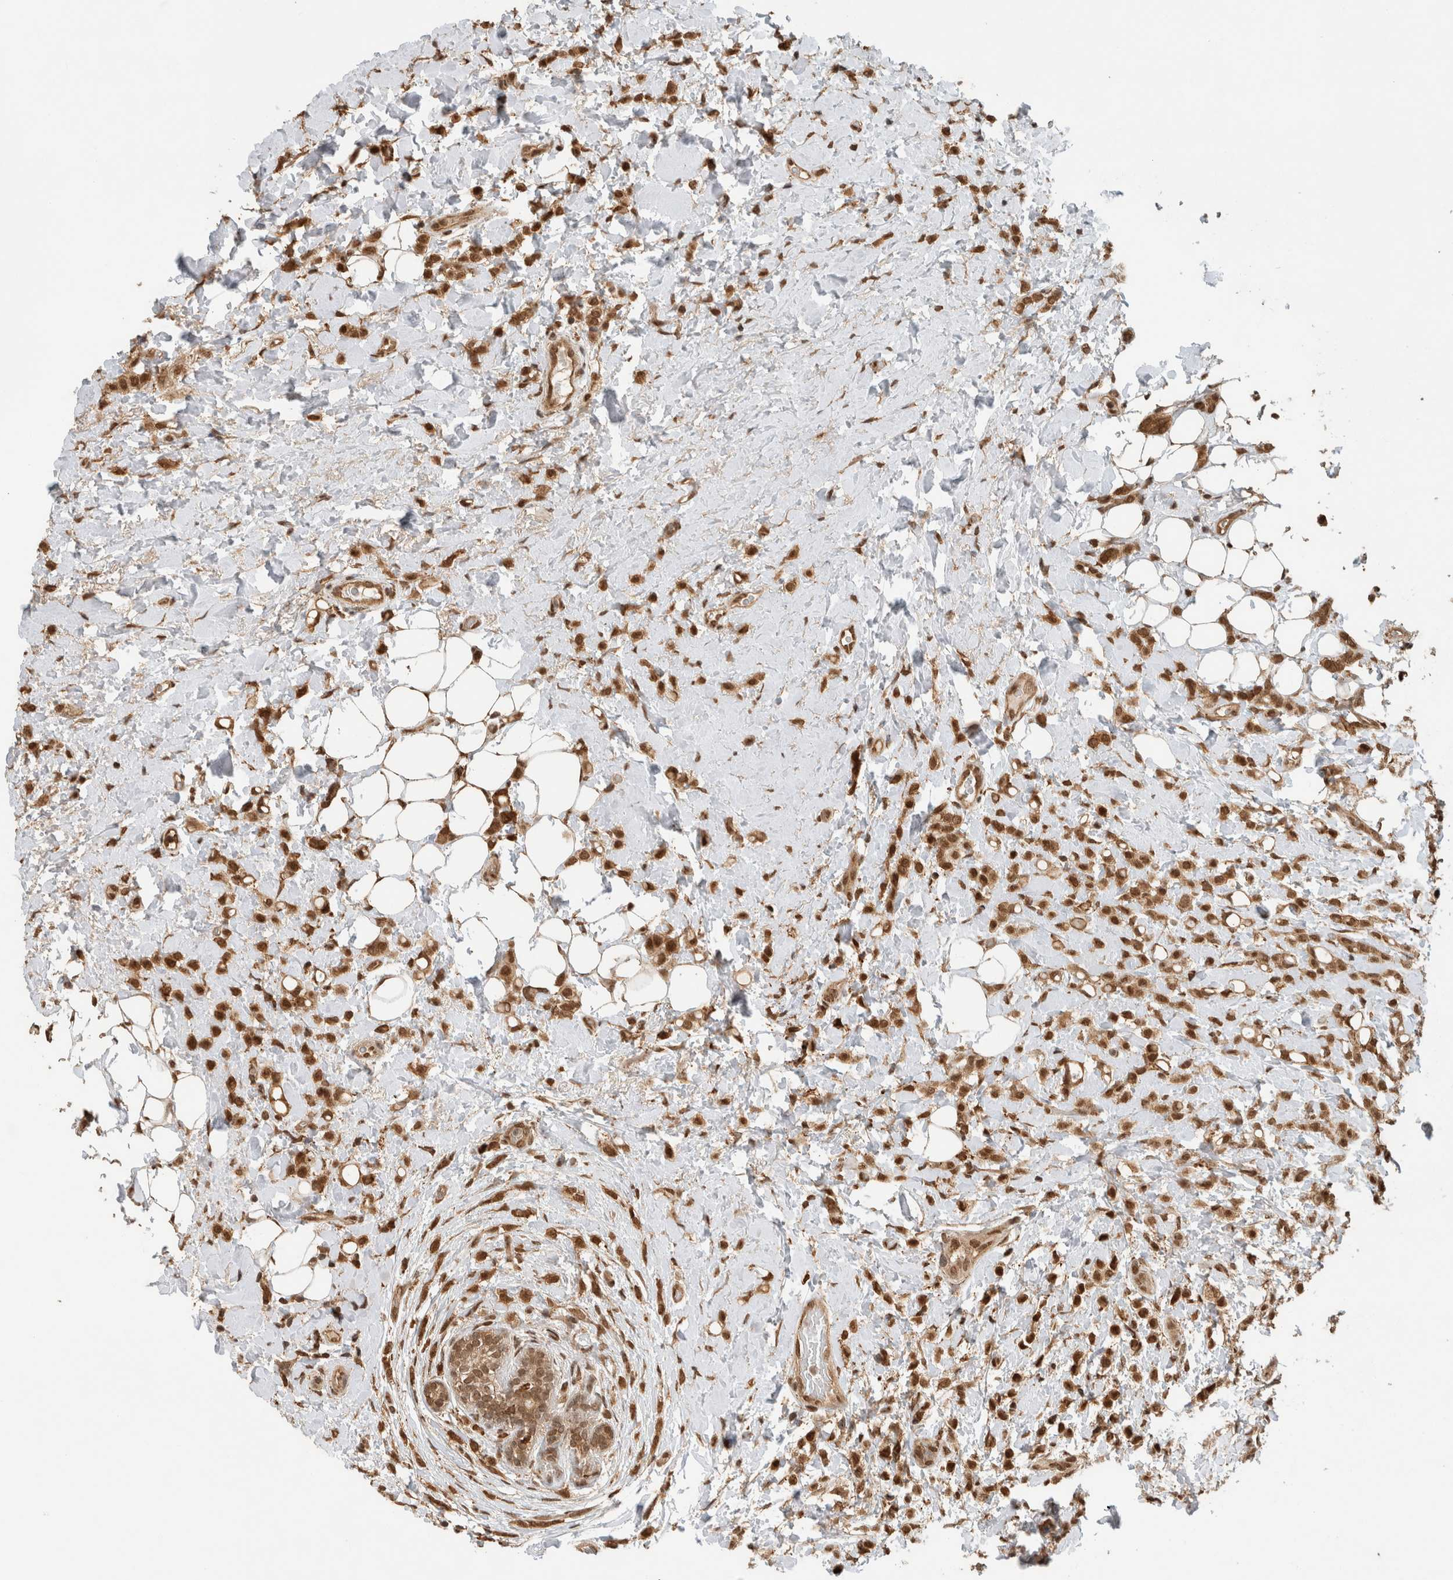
{"staining": {"intensity": "strong", "quantity": ">75%", "location": "cytoplasmic/membranous,nuclear"}, "tissue": "breast cancer", "cell_type": "Tumor cells", "image_type": "cancer", "snomed": [{"axis": "morphology", "description": "Normal tissue, NOS"}, {"axis": "morphology", "description": "Lobular carcinoma"}, {"axis": "topography", "description": "Breast"}], "caption": "About >75% of tumor cells in human breast cancer display strong cytoplasmic/membranous and nuclear protein expression as visualized by brown immunohistochemical staining.", "gene": "C1orf21", "patient": {"sex": "female", "age": 50}}